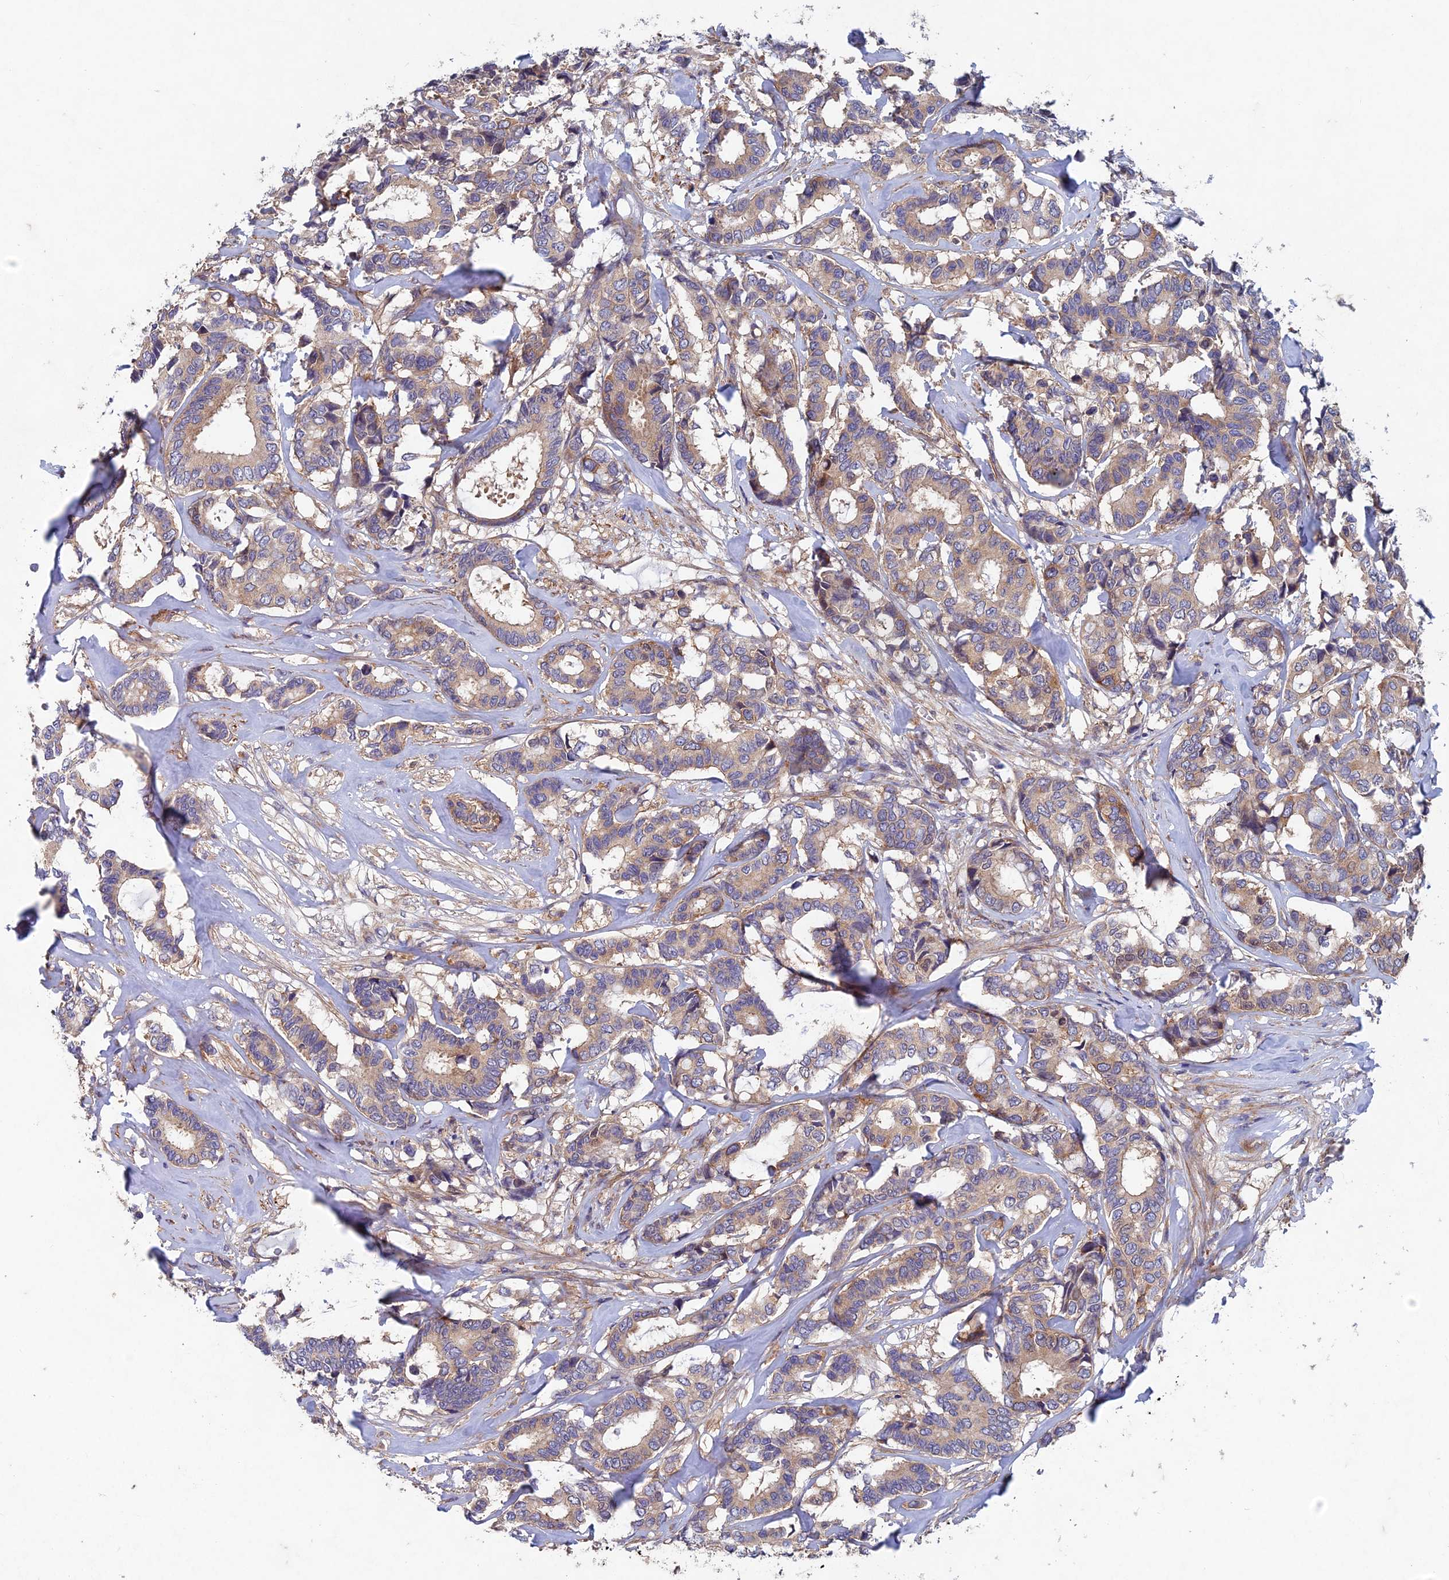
{"staining": {"intensity": "weak", "quantity": ">75%", "location": "cytoplasmic/membranous"}, "tissue": "breast cancer", "cell_type": "Tumor cells", "image_type": "cancer", "snomed": [{"axis": "morphology", "description": "Duct carcinoma"}, {"axis": "topography", "description": "Breast"}], "caption": "Protein staining of breast cancer tissue shows weak cytoplasmic/membranous positivity in about >75% of tumor cells.", "gene": "NCAPG", "patient": {"sex": "female", "age": 87}}